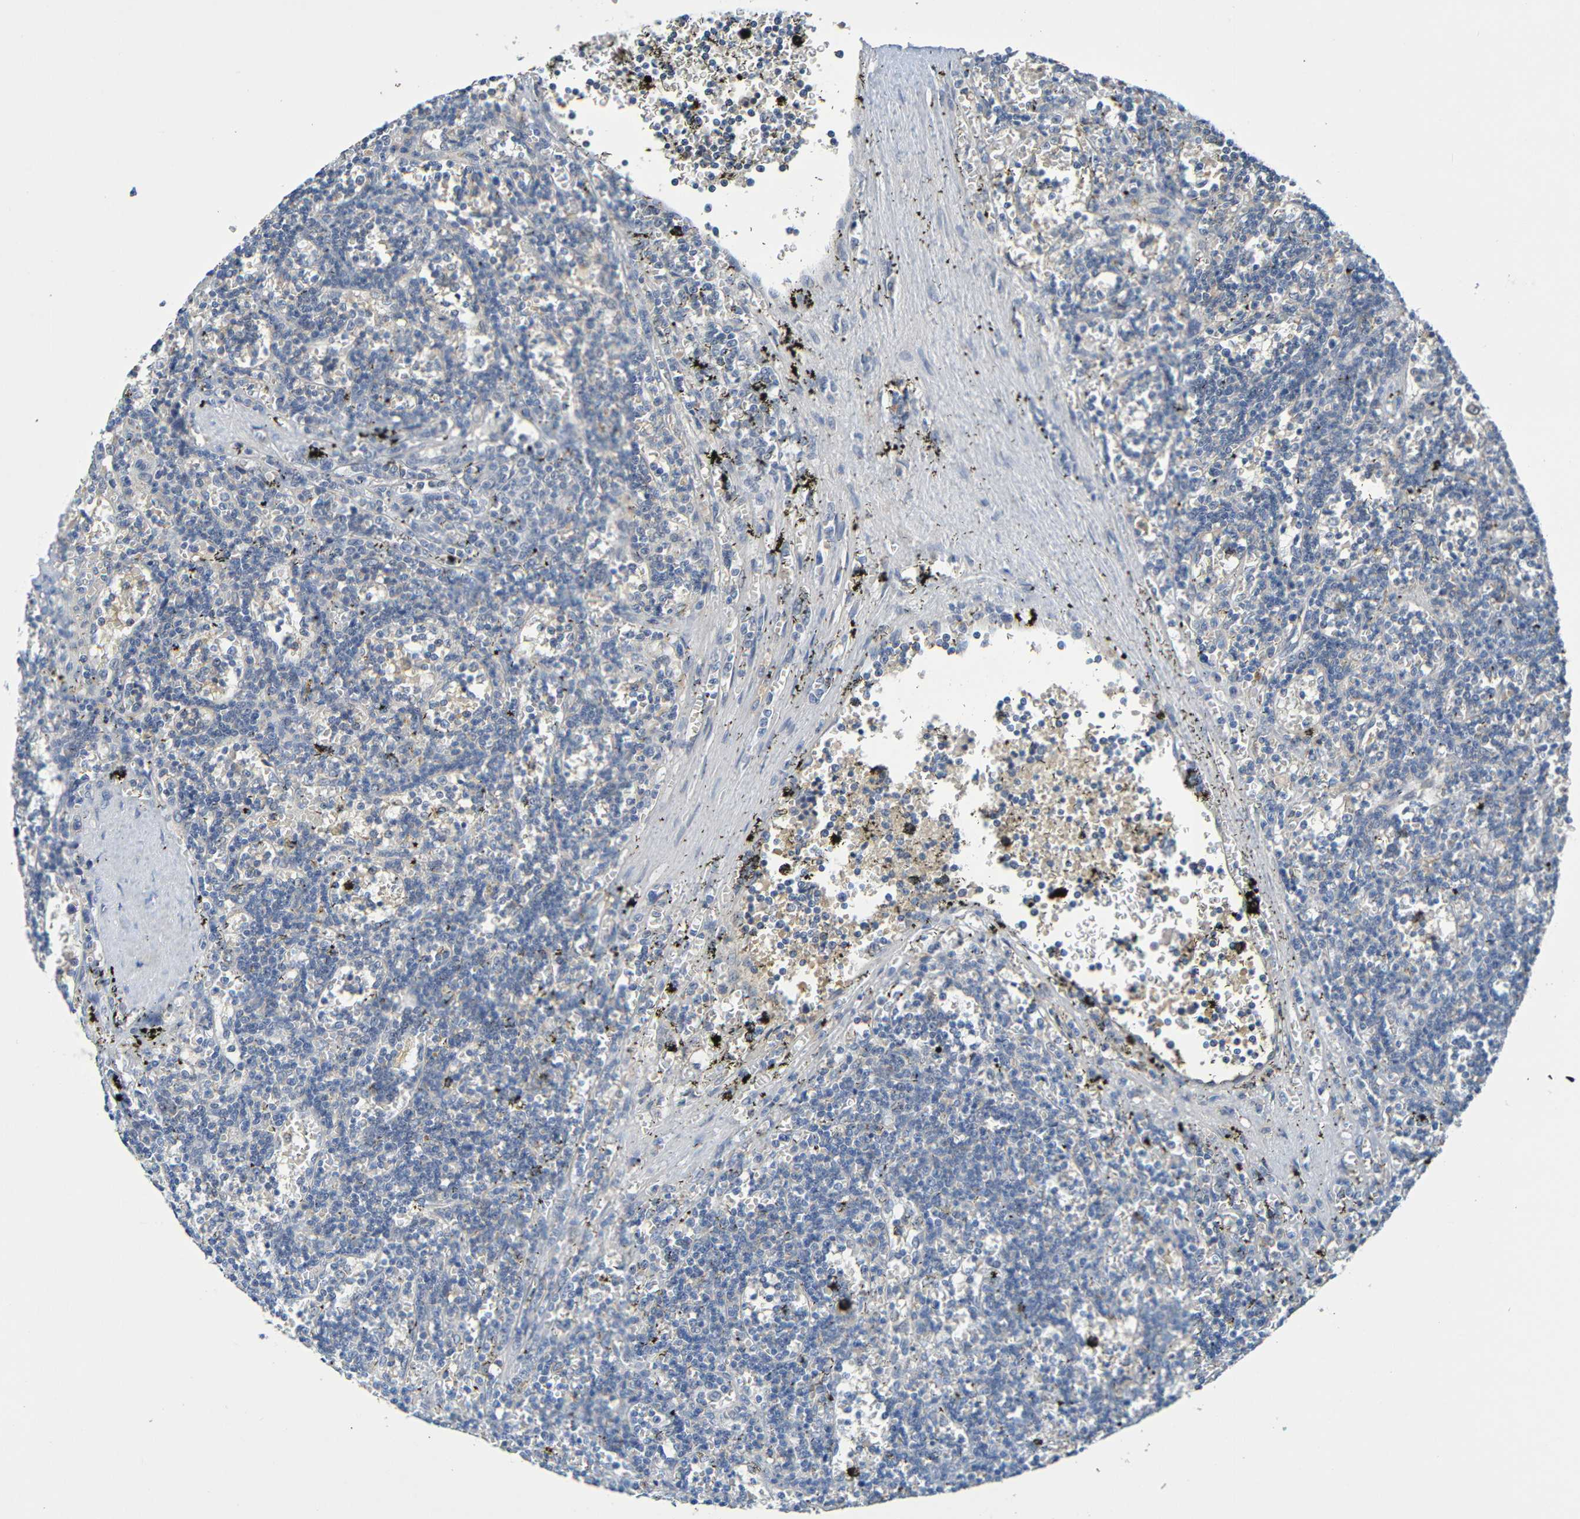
{"staining": {"intensity": "negative", "quantity": "none", "location": "none"}, "tissue": "lymphoma", "cell_type": "Tumor cells", "image_type": "cancer", "snomed": [{"axis": "morphology", "description": "Malignant lymphoma, non-Hodgkin's type, Low grade"}, {"axis": "topography", "description": "Spleen"}], "caption": "Photomicrograph shows no significant protein staining in tumor cells of lymphoma. (DAB immunohistochemistry, high magnification).", "gene": "C1QA", "patient": {"sex": "male", "age": 60}}